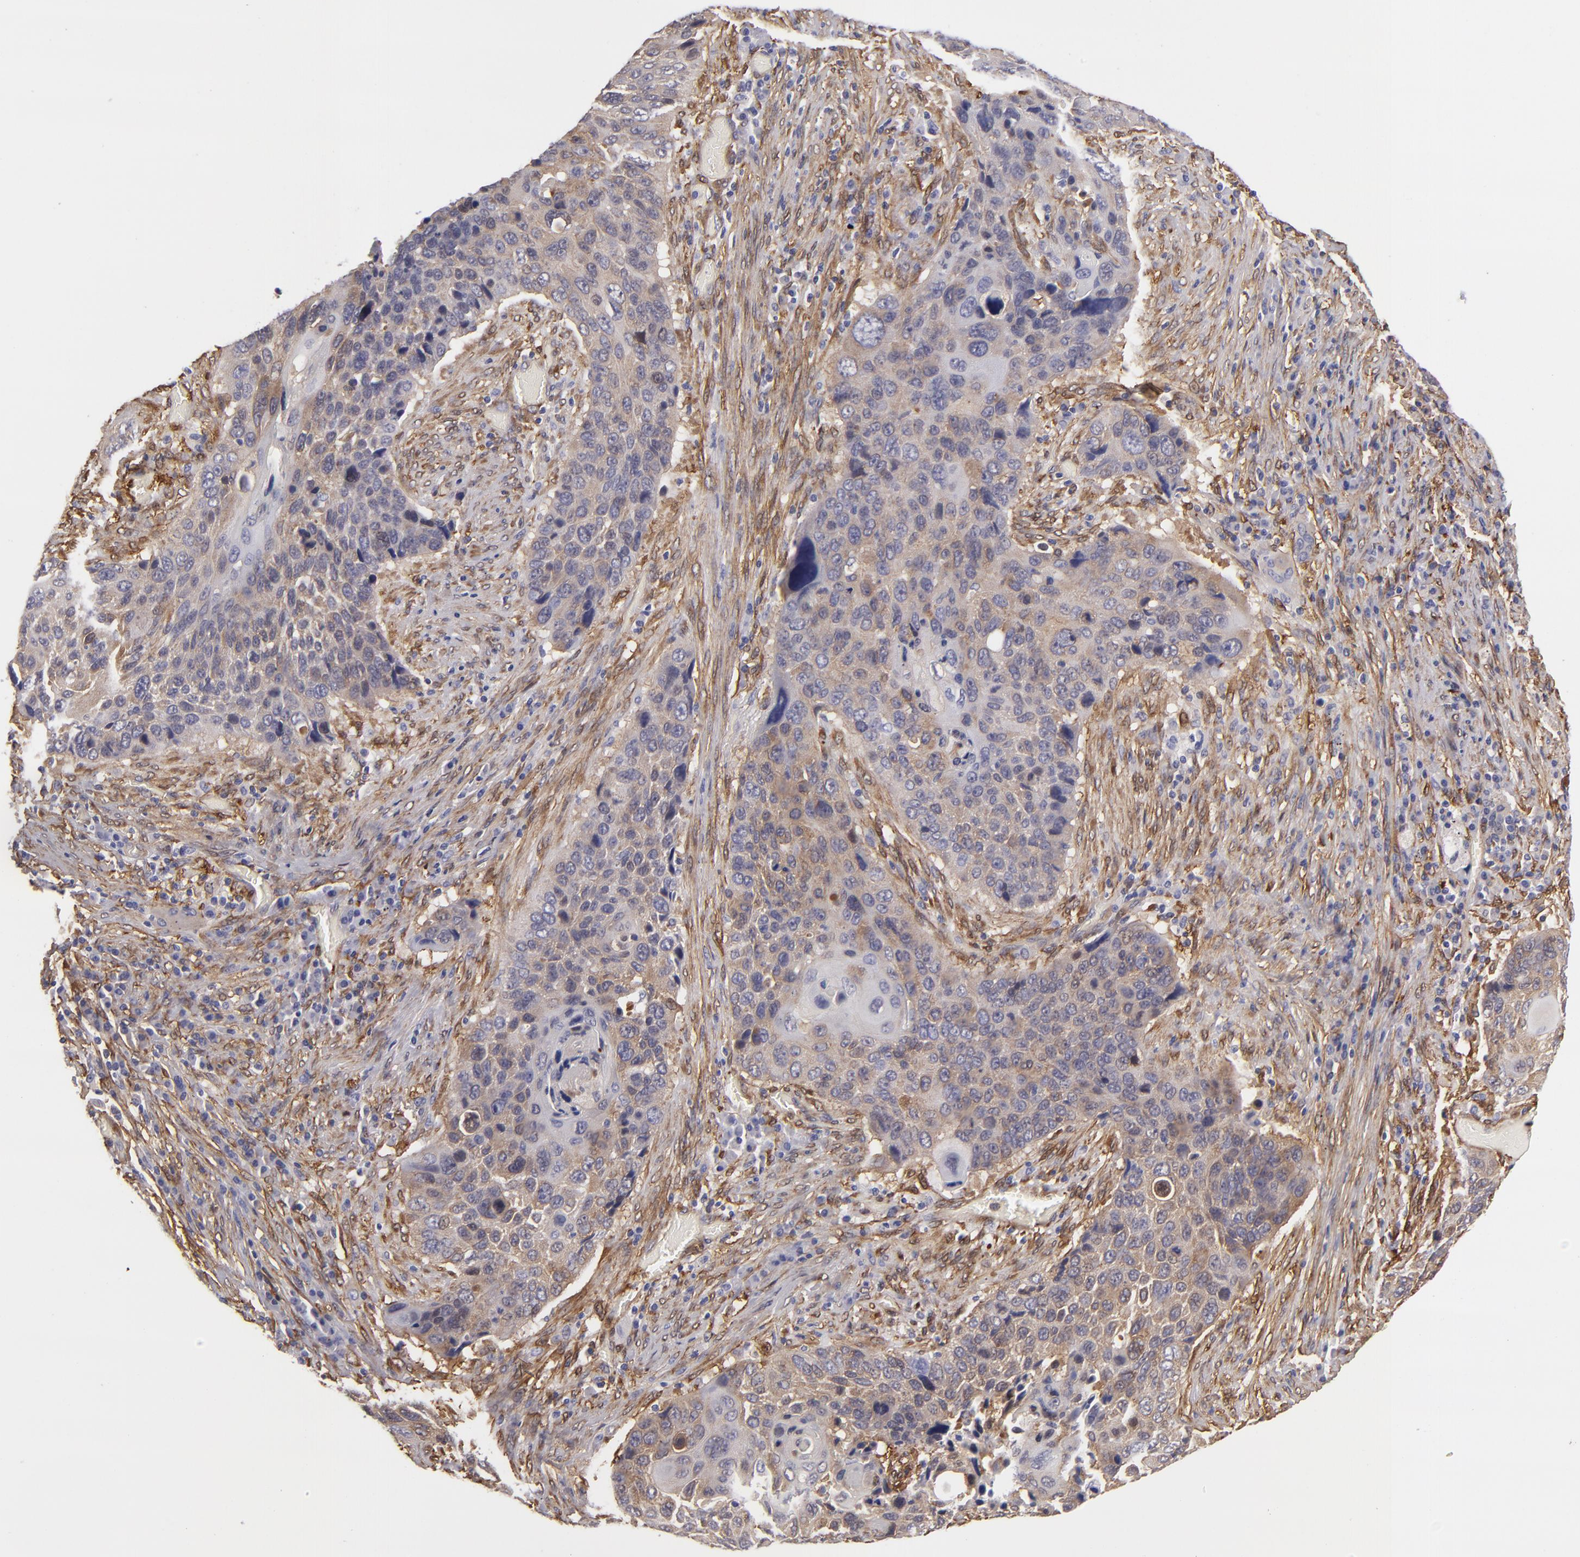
{"staining": {"intensity": "weak", "quantity": ">75%", "location": "cytoplasmic/membranous"}, "tissue": "lung cancer", "cell_type": "Tumor cells", "image_type": "cancer", "snomed": [{"axis": "morphology", "description": "Squamous cell carcinoma, NOS"}, {"axis": "topography", "description": "Lung"}], "caption": "An IHC micrograph of neoplastic tissue is shown. Protein staining in brown shows weak cytoplasmic/membranous positivity in squamous cell carcinoma (lung) within tumor cells. (IHC, brightfield microscopy, high magnification).", "gene": "VCL", "patient": {"sex": "male", "age": 68}}